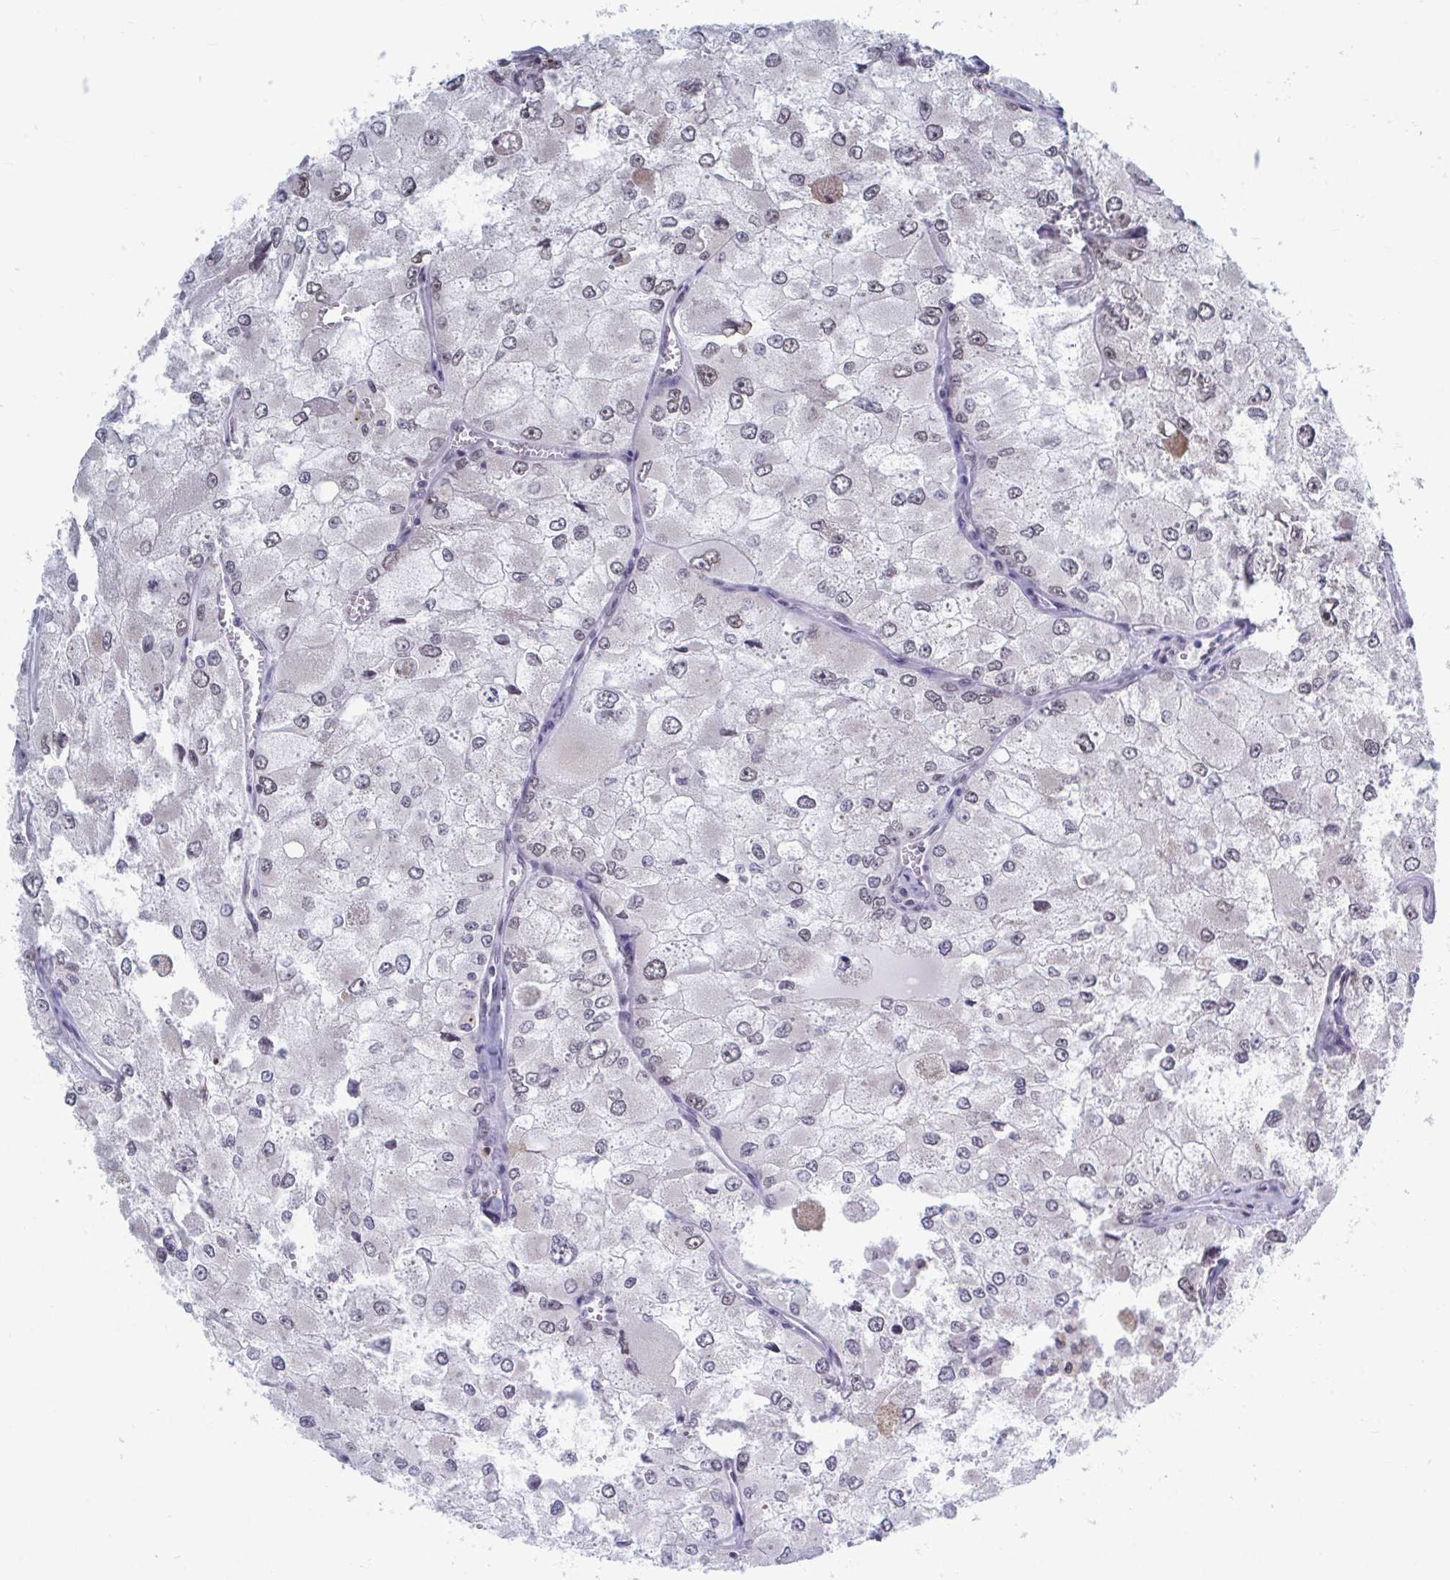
{"staining": {"intensity": "weak", "quantity": "<25%", "location": "nuclear"}, "tissue": "renal cancer", "cell_type": "Tumor cells", "image_type": "cancer", "snomed": [{"axis": "morphology", "description": "Adenocarcinoma, NOS"}, {"axis": "topography", "description": "Kidney"}], "caption": "Immunohistochemistry micrograph of renal cancer (adenocarcinoma) stained for a protein (brown), which demonstrates no expression in tumor cells. (Brightfield microscopy of DAB (3,3'-diaminobenzidine) immunohistochemistry at high magnification).", "gene": "TRIP12", "patient": {"sex": "female", "age": 70}}